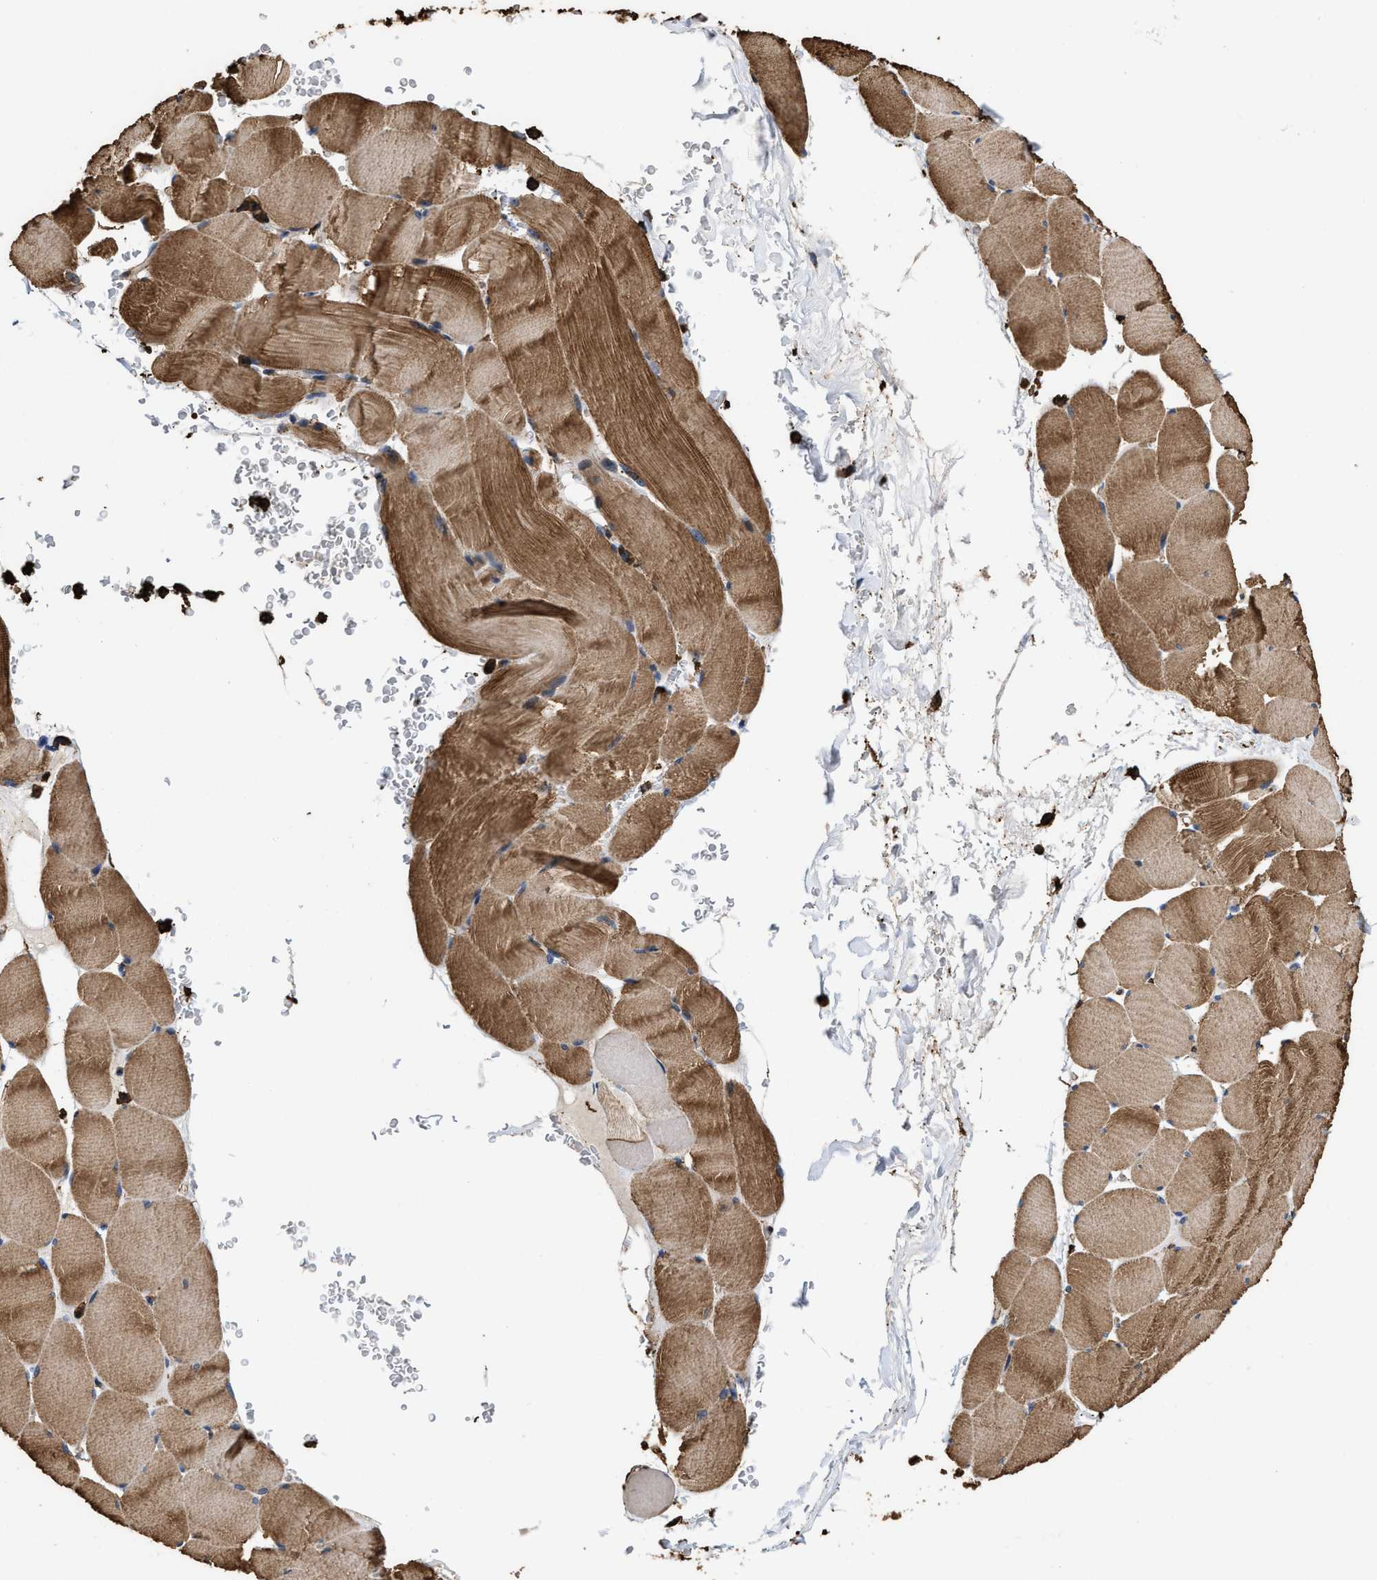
{"staining": {"intensity": "moderate", "quantity": ">75%", "location": "cytoplasmic/membranous"}, "tissue": "skeletal muscle", "cell_type": "Myocytes", "image_type": "normal", "snomed": [{"axis": "morphology", "description": "Normal tissue, NOS"}, {"axis": "topography", "description": "Skeletal muscle"}], "caption": "Brown immunohistochemical staining in benign human skeletal muscle reveals moderate cytoplasmic/membranous positivity in about >75% of myocytes.", "gene": "KBTBD2", "patient": {"sex": "male", "age": 62}}